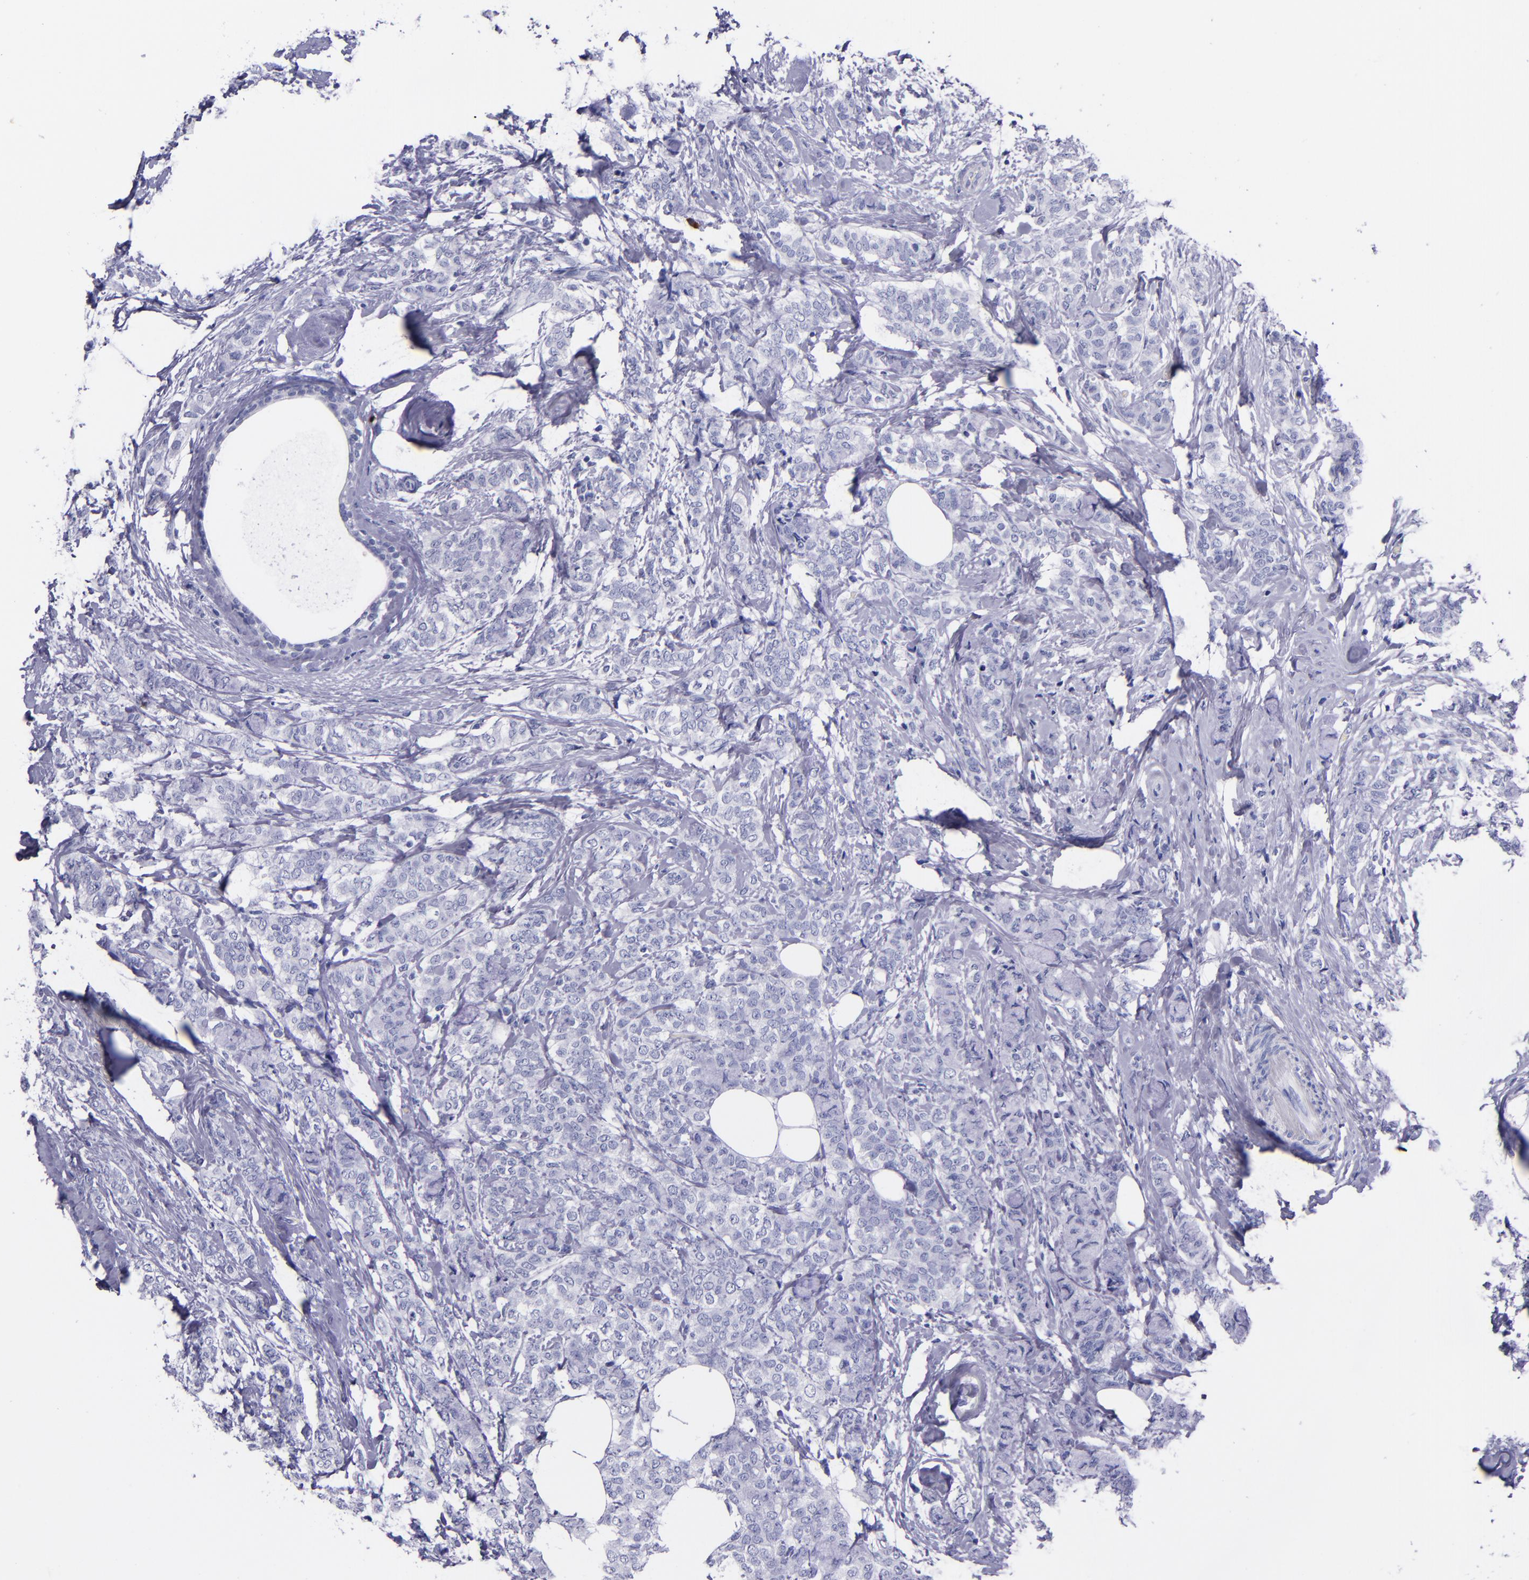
{"staining": {"intensity": "negative", "quantity": "none", "location": "none"}, "tissue": "breast cancer", "cell_type": "Tumor cells", "image_type": "cancer", "snomed": [{"axis": "morphology", "description": "Lobular carcinoma"}, {"axis": "topography", "description": "Breast"}], "caption": "Photomicrograph shows no protein positivity in tumor cells of breast lobular carcinoma tissue.", "gene": "SV2A", "patient": {"sex": "female", "age": 60}}